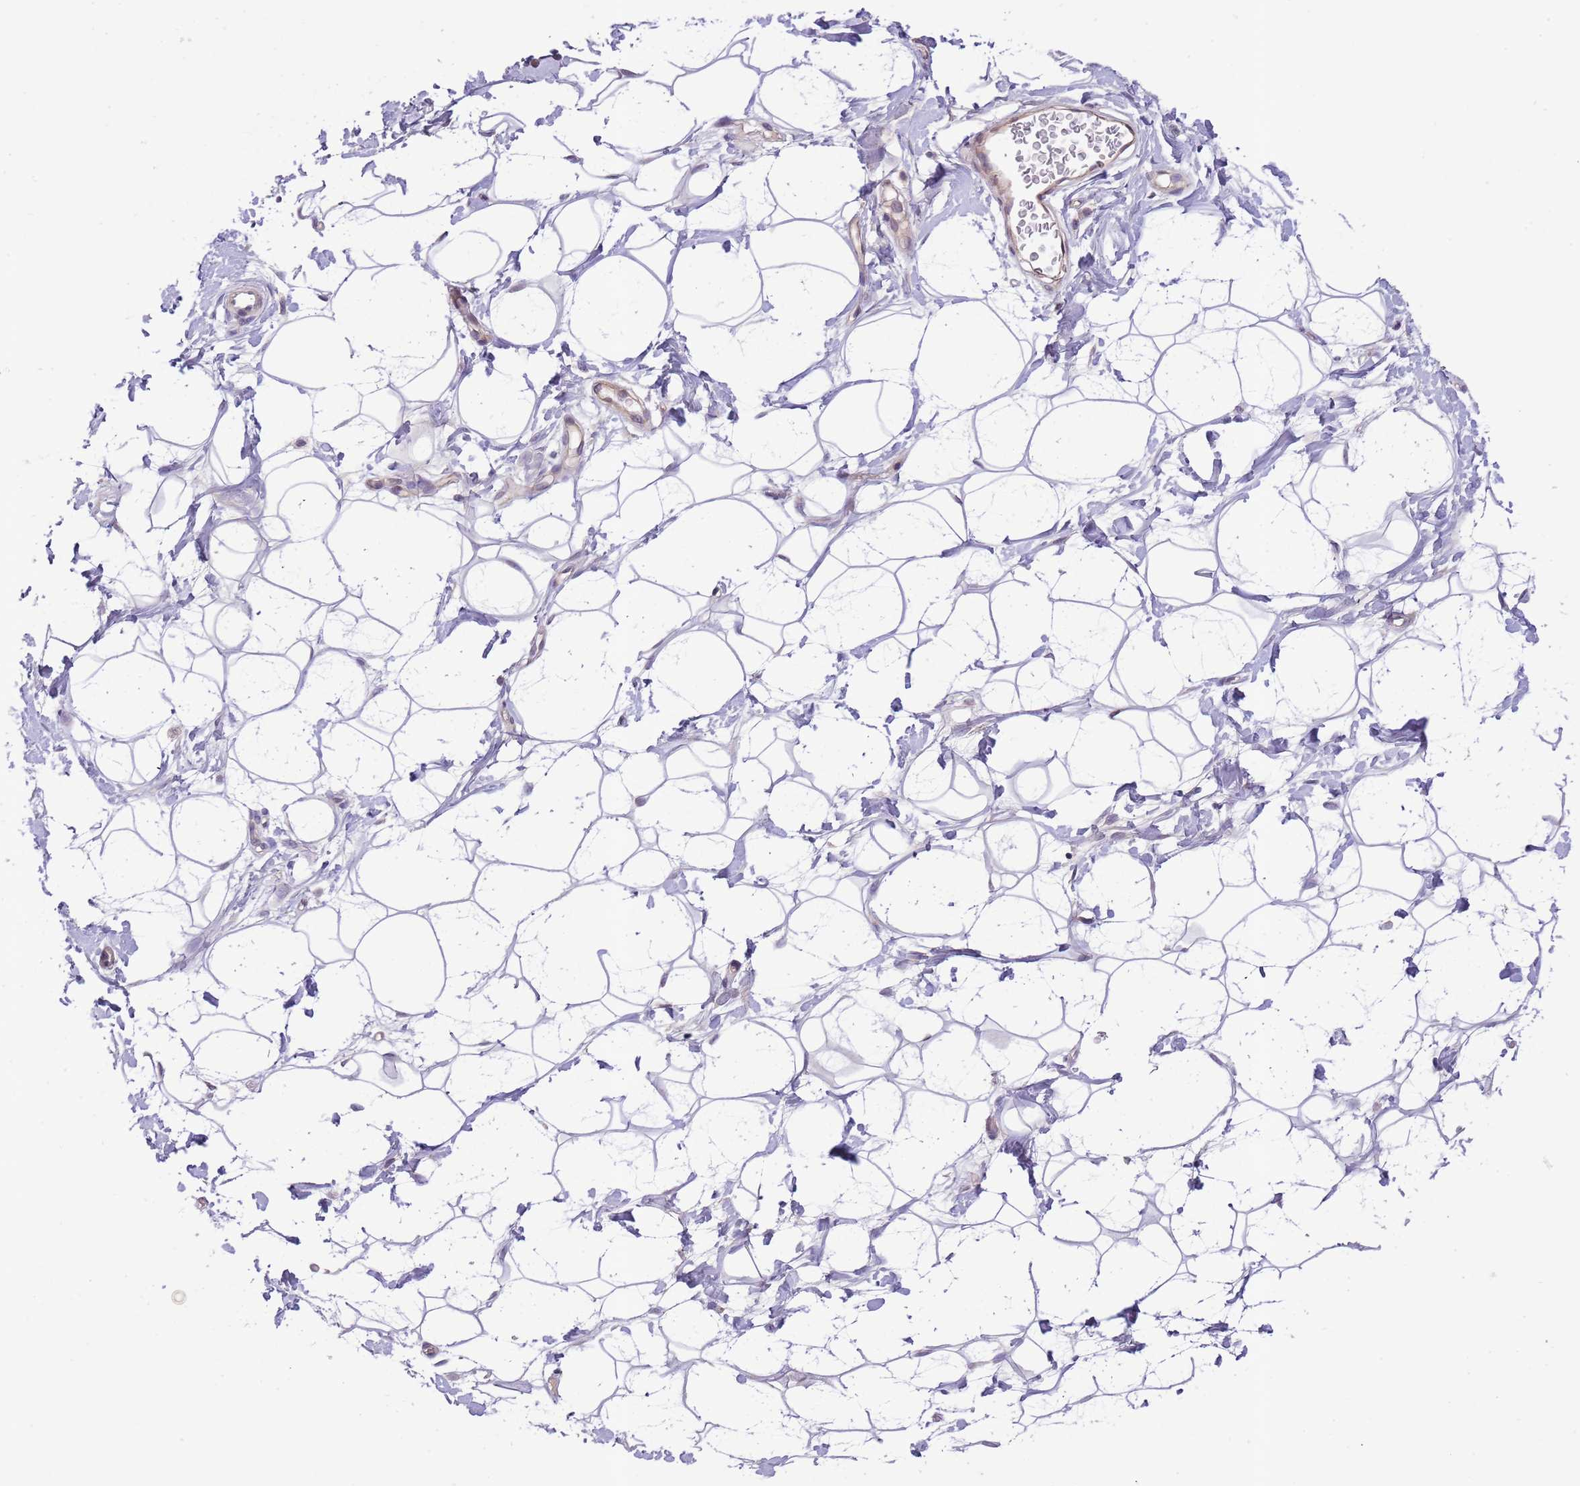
{"staining": {"intensity": "negative", "quantity": "none", "location": "none"}, "tissue": "adipose tissue", "cell_type": "Adipocytes", "image_type": "normal", "snomed": [{"axis": "morphology", "description": "Normal tissue, NOS"}, {"axis": "topography", "description": "Breast"}], "caption": "The micrograph exhibits no staining of adipocytes in unremarkable adipose tissue.", "gene": "ZNF658", "patient": {"sex": "female", "age": 26}}